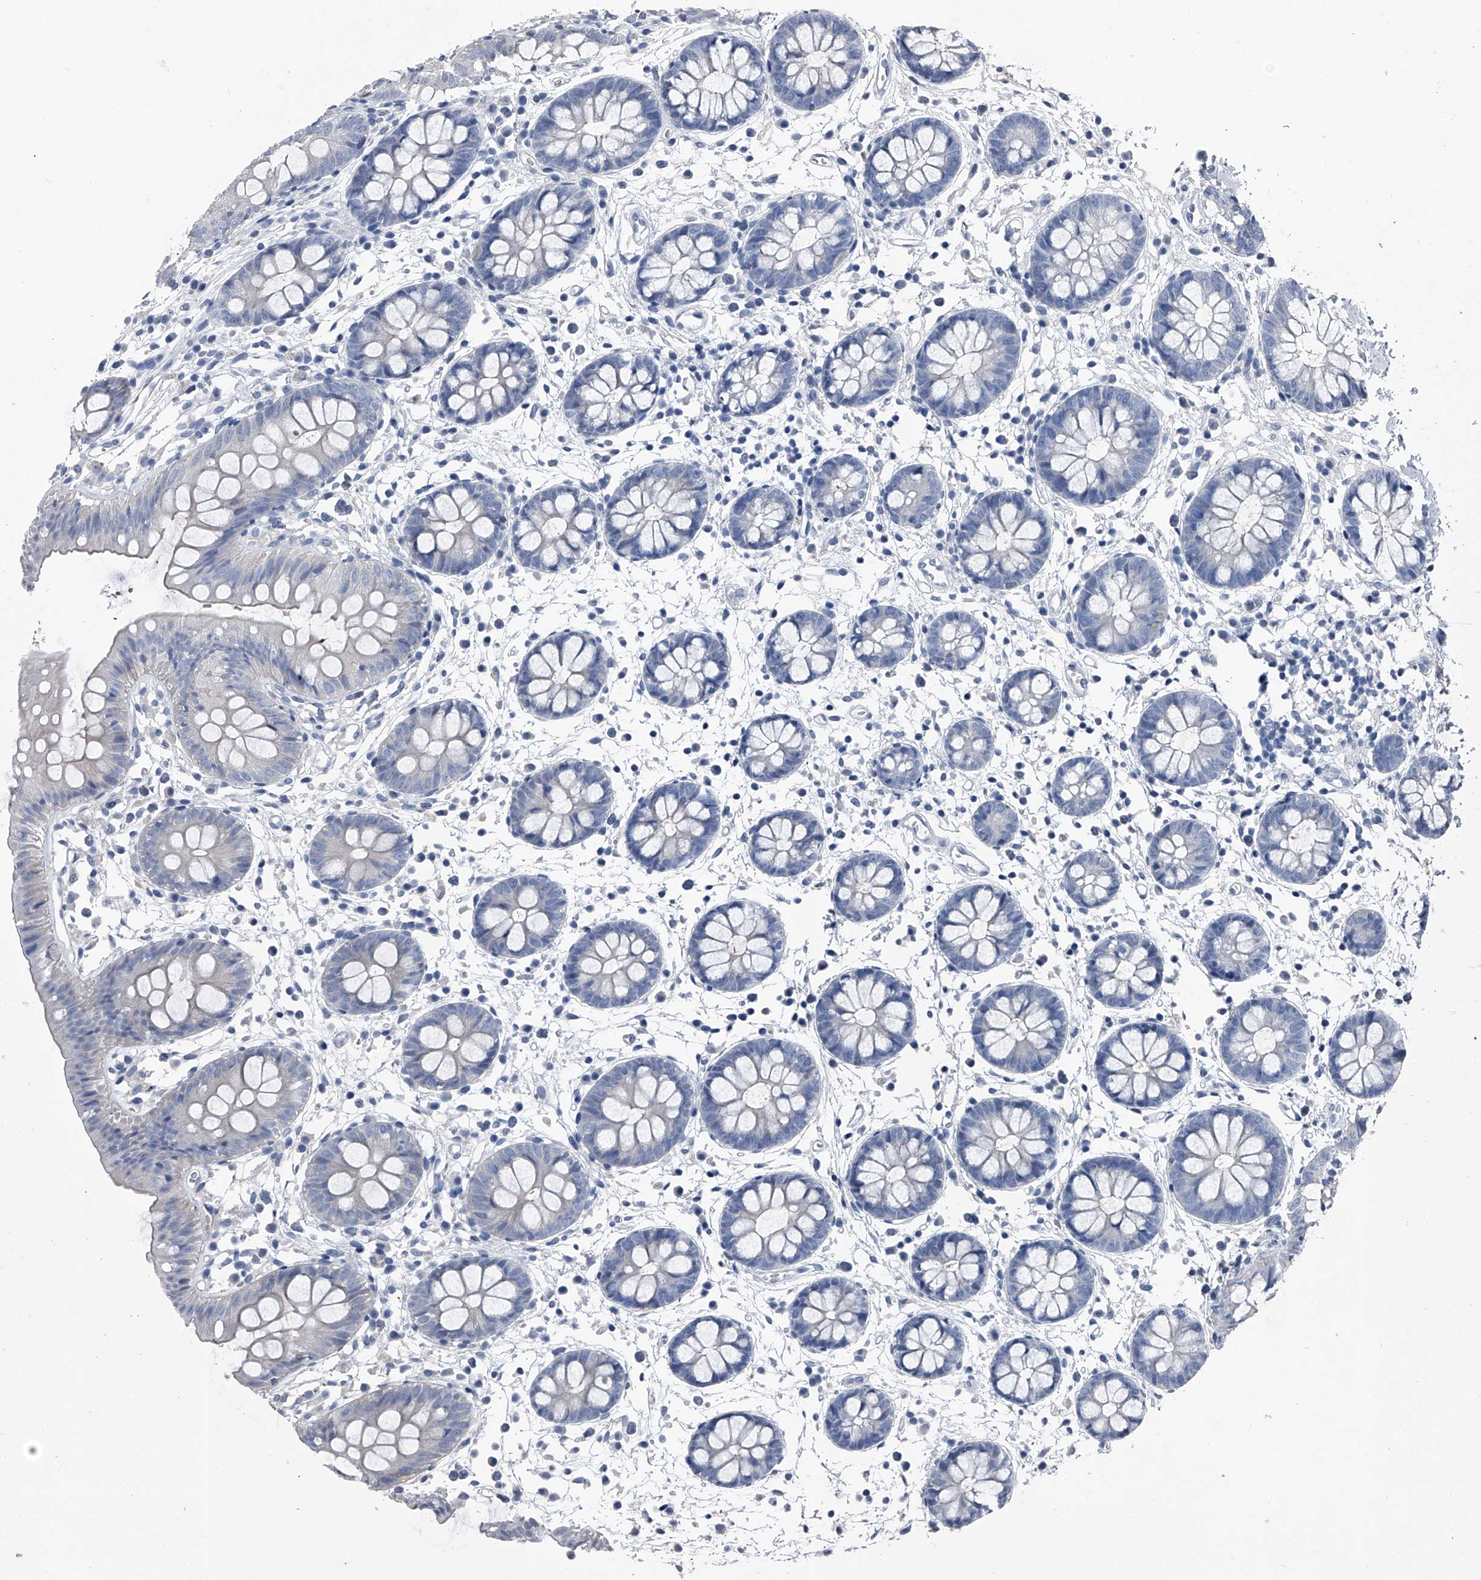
{"staining": {"intensity": "negative", "quantity": "none", "location": "none"}, "tissue": "colon", "cell_type": "Endothelial cells", "image_type": "normal", "snomed": [{"axis": "morphology", "description": "Normal tissue, NOS"}, {"axis": "topography", "description": "Colon"}], "caption": "Colon stained for a protein using immunohistochemistry shows no positivity endothelial cells.", "gene": "KIF13A", "patient": {"sex": "male", "age": 56}}